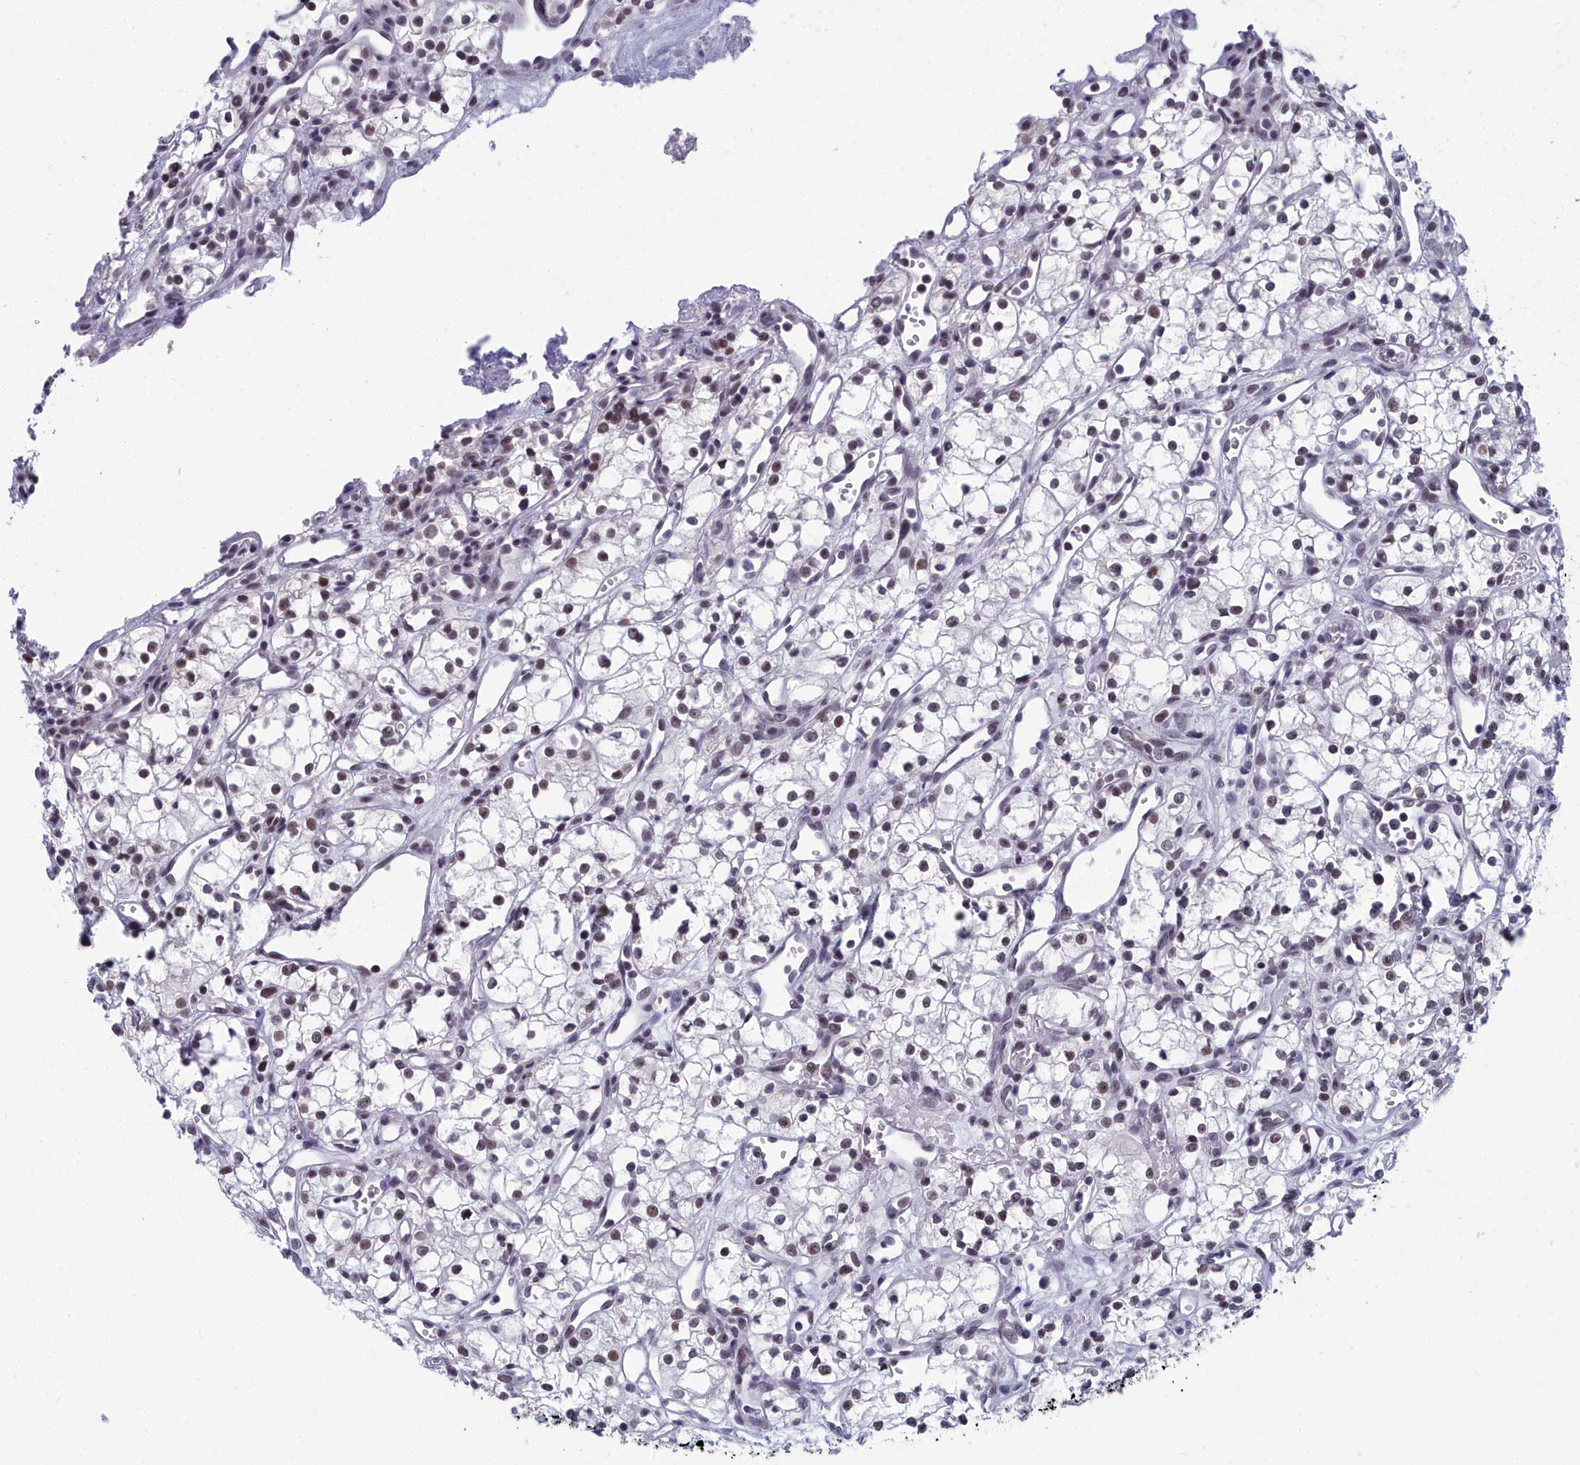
{"staining": {"intensity": "moderate", "quantity": "<25%", "location": "nuclear"}, "tissue": "renal cancer", "cell_type": "Tumor cells", "image_type": "cancer", "snomed": [{"axis": "morphology", "description": "Adenocarcinoma, NOS"}, {"axis": "topography", "description": "Kidney"}], "caption": "Renal adenocarcinoma tissue shows moderate nuclear positivity in approximately <25% of tumor cells", "gene": "CCDC97", "patient": {"sex": "male", "age": 59}}